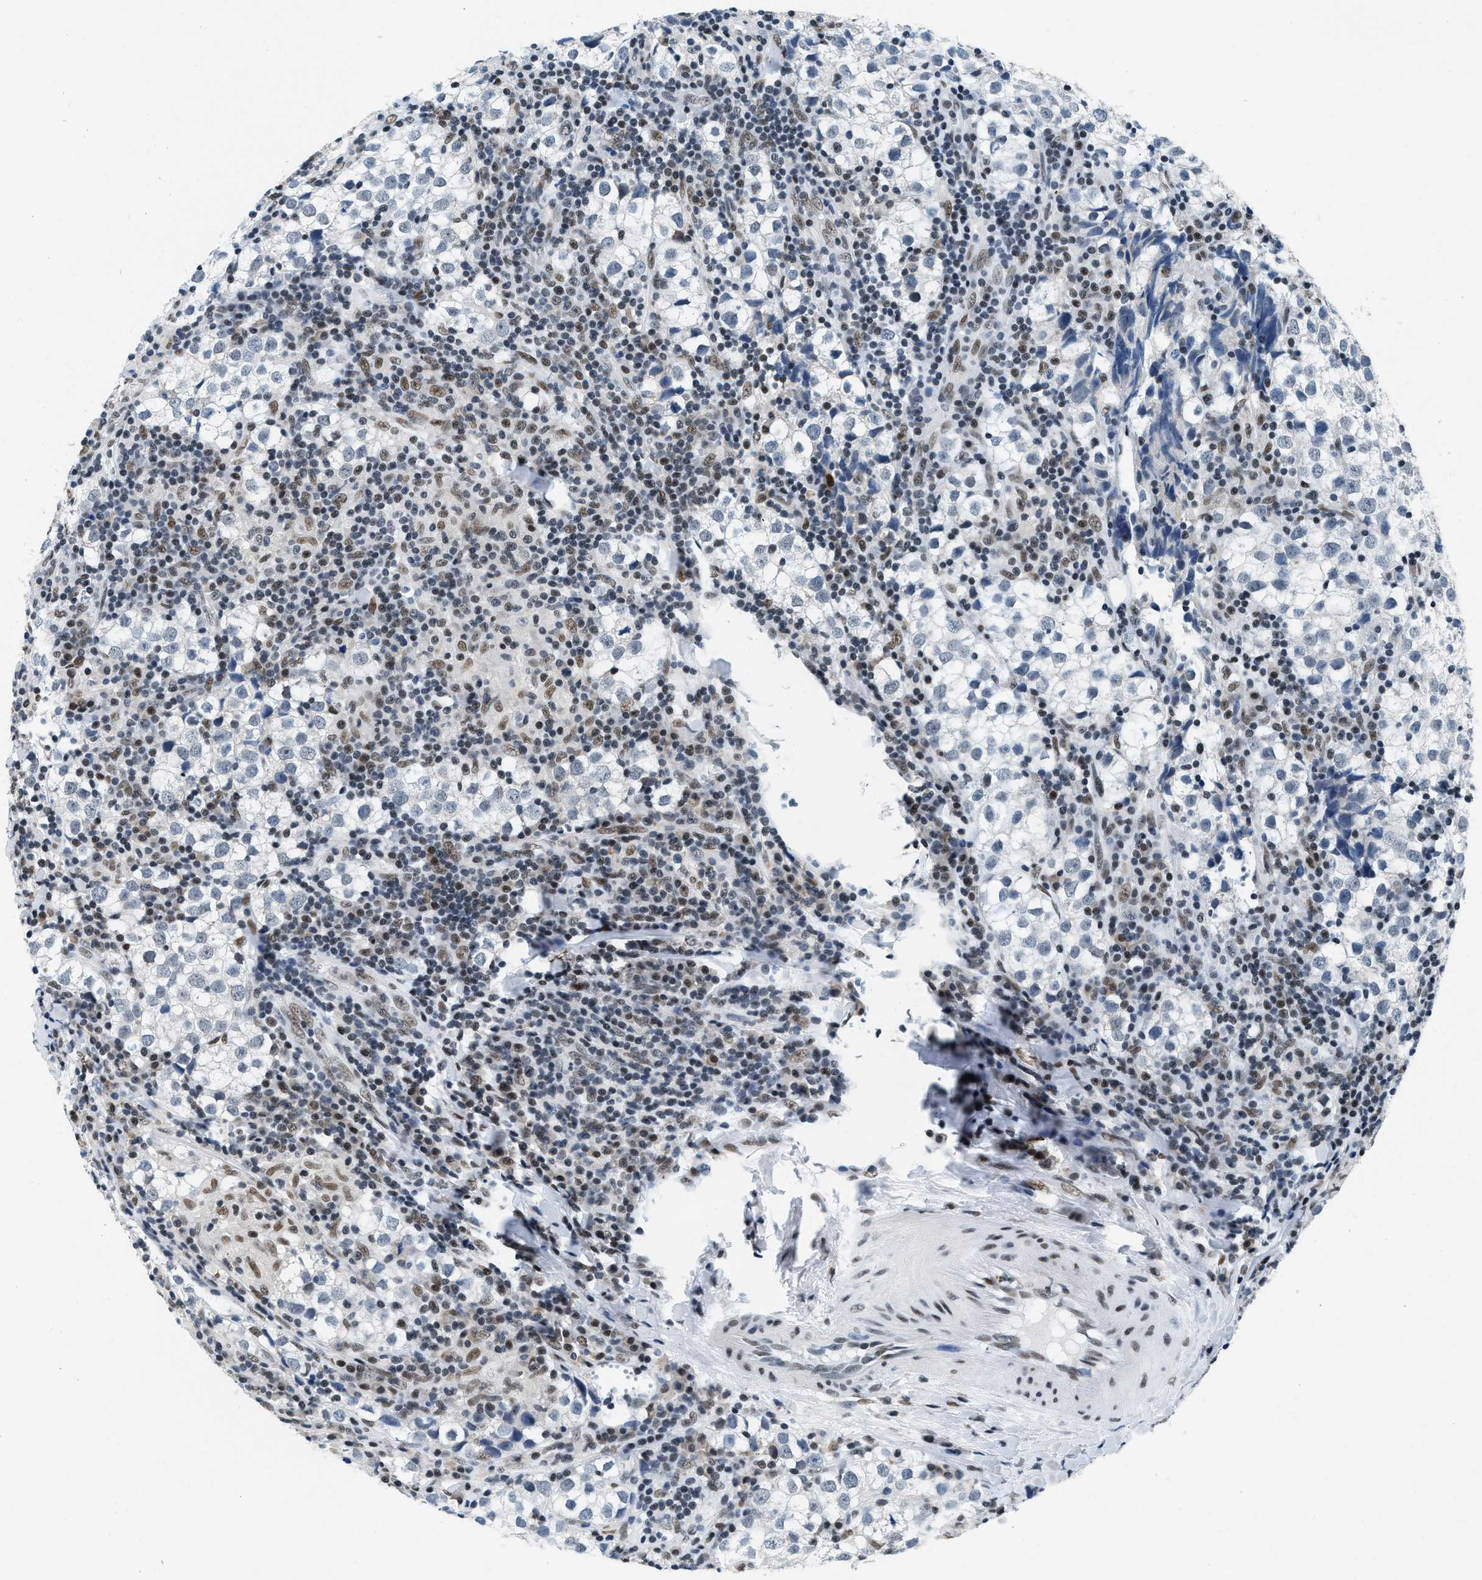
{"staining": {"intensity": "negative", "quantity": "none", "location": "none"}, "tissue": "testis cancer", "cell_type": "Tumor cells", "image_type": "cancer", "snomed": [{"axis": "morphology", "description": "Seminoma, NOS"}, {"axis": "morphology", "description": "Carcinoma, Embryonal, NOS"}, {"axis": "topography", "description": "Testis"}], "caption": "Testis cancer (embryonal carcinoma) stained for a protein using immunohistochemistry (IHC) displays no staining tumor cells.", "gene": "ATF2", "patient": {"sex": "male", "age": 36}}